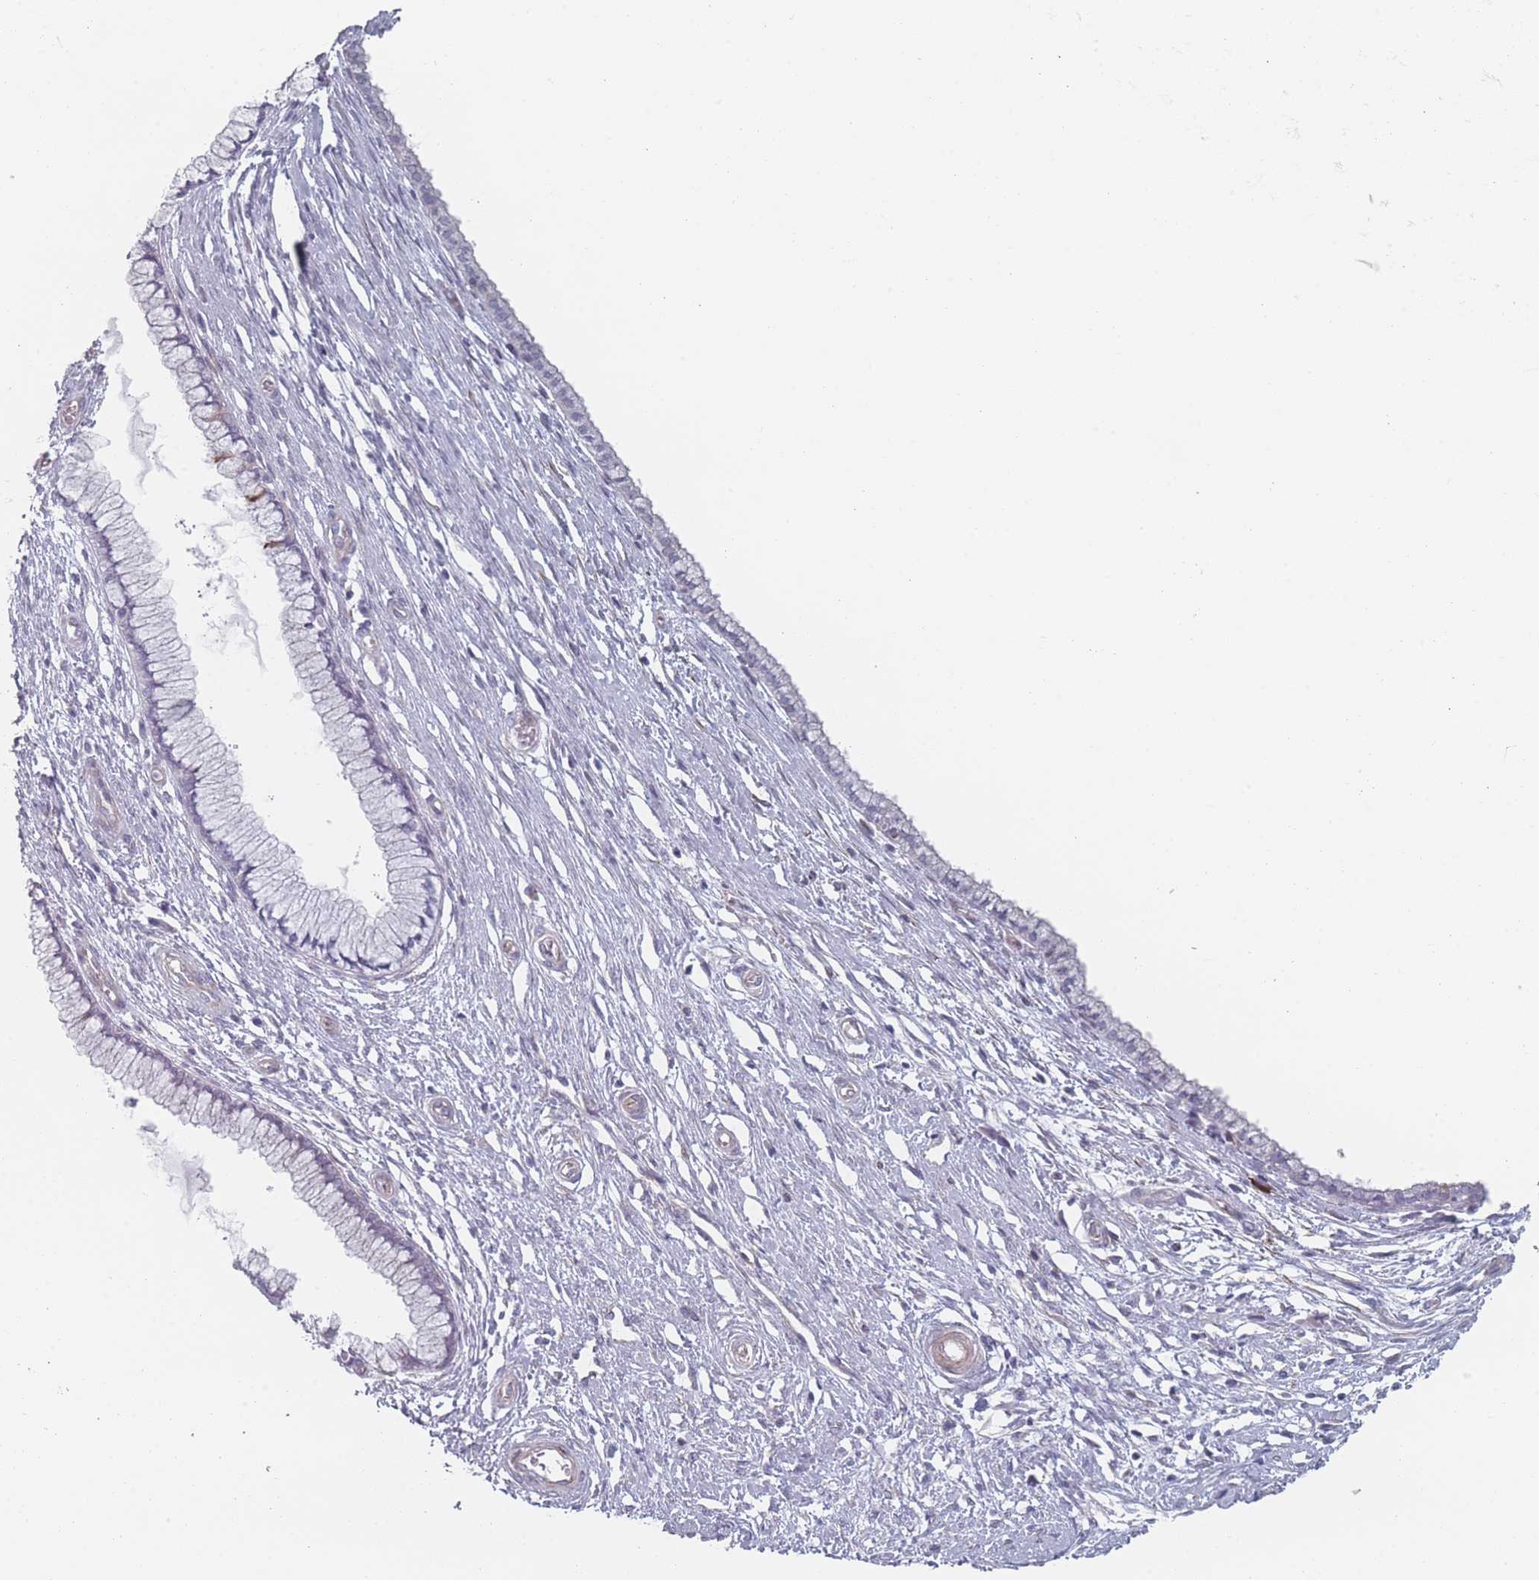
{"staining": {"intensity": "weak", "quantity": "25%-75%", "location": "cytoplasmic/membranous"}, "tissue": "cervix", "cell_type": "Glandular cells", "image_type": "normal", "snomed": [{"axis": "morphology", "description": "Normal tissue, NOS"}, {"axis": "topography", "description": "Cervix"}], "caption": "Immunohistochemistry (IHC) of benign human cervix displays low levels of weak cytoplasmic/membranous staining in approximately 25%-75% of glandular cells. (DAB (3,3'-diaminobenzidine) = brown stain, brightfield microscopy at high magnification).", "gene": "RNF4", "patient": {"sex": "female", "age": 55}}